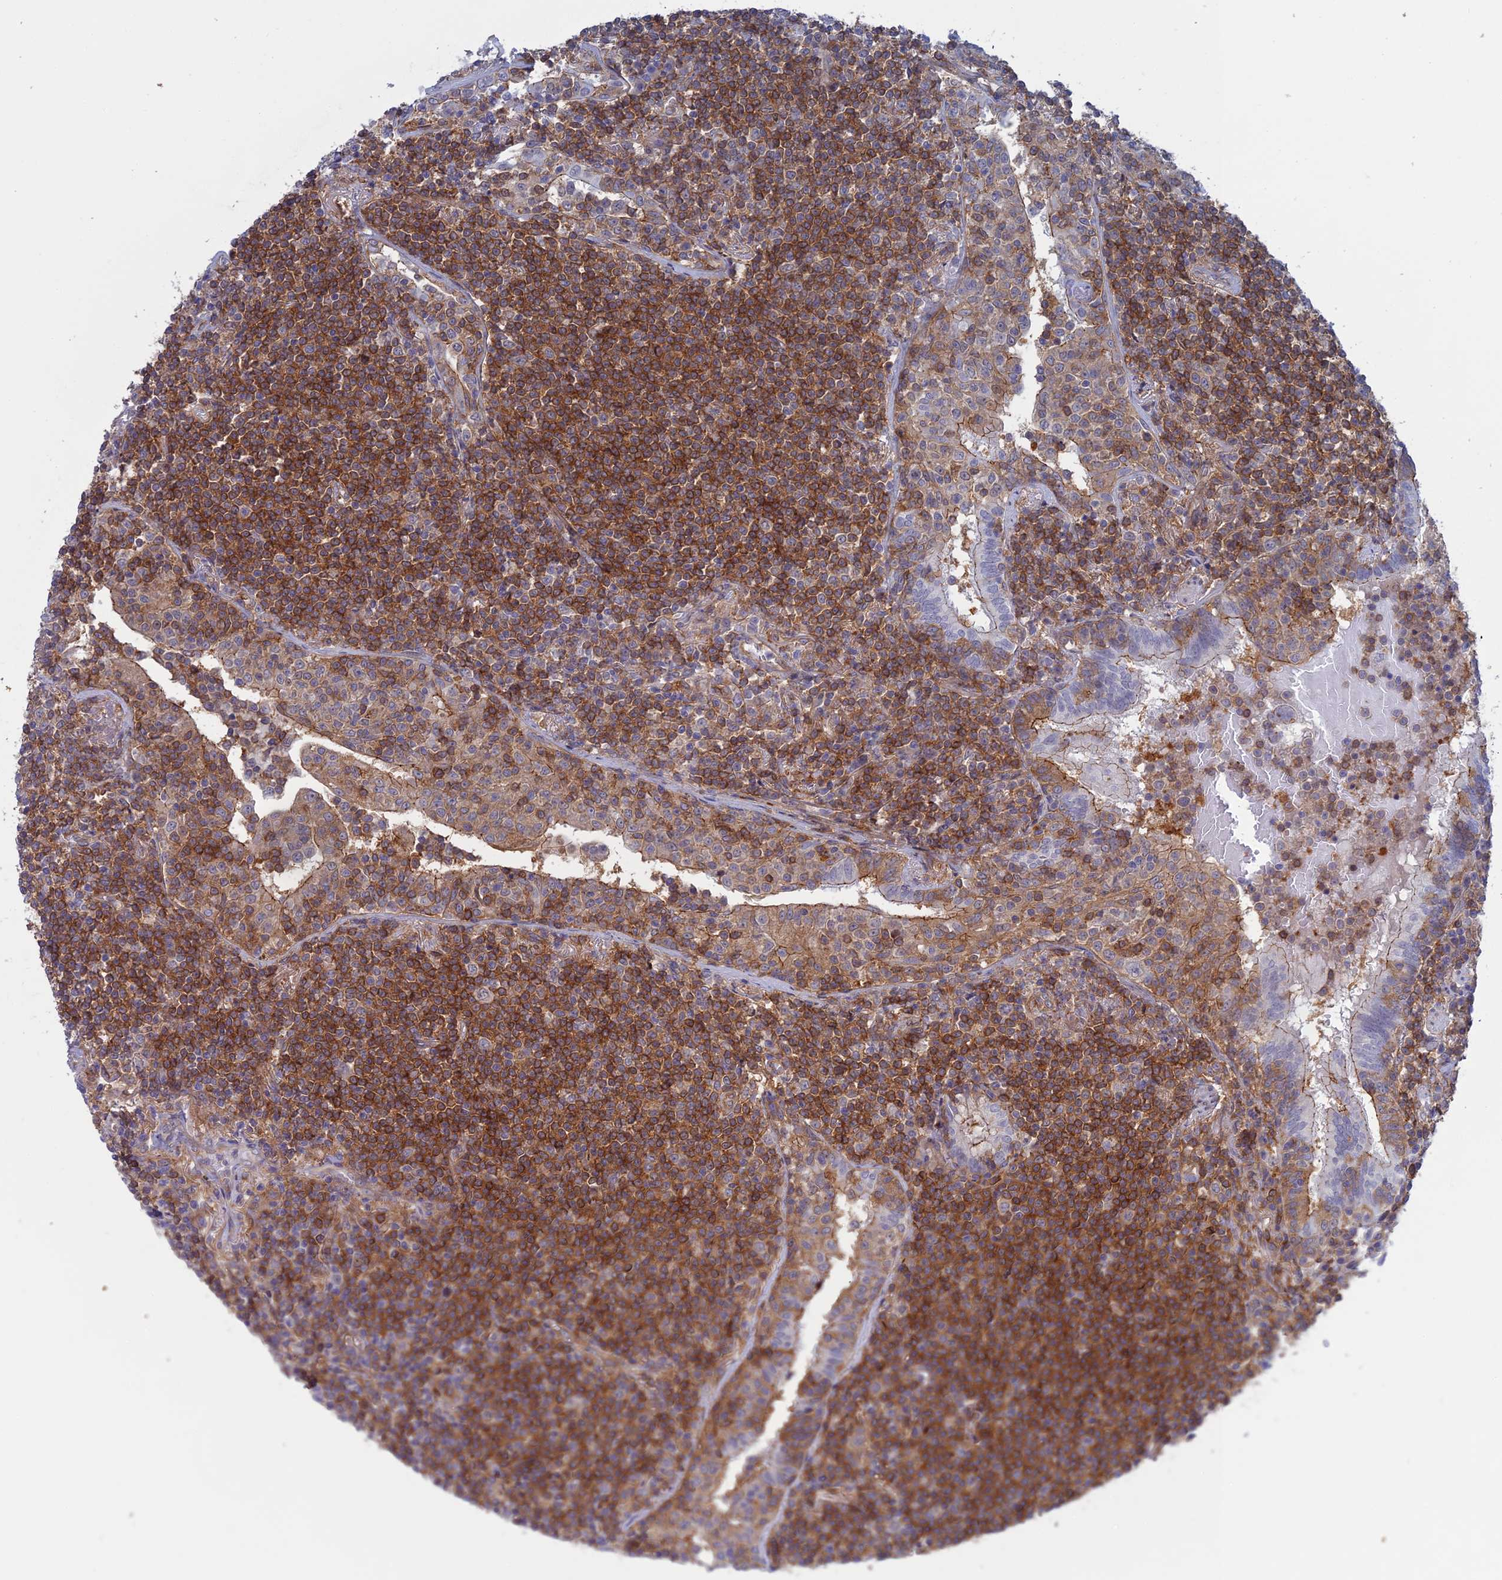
{"staining": {"intensity": "strong", "quantity": ">75%", "location": "cytoplasmic/membranous"}, "tissue": "lymphoma", "cell_type": "Tumor cells", "image_type": "cancer", "snomed": [{"axis": "morphology", "description": "Malignant lymphoma, non-Hodgkin's type, Low grade"}, {"axis": "topography", "description": "Lung"}], "caption": "Immunohistochemical staining of human low-grade malignant lymphoma, non-Hodgkin's type reveals high levels of strong cytoplasmic/membranous staining in about >75% of tumor cells.", "gene": "ABHD1", "patient": {"sex": "female", "age": 71}}